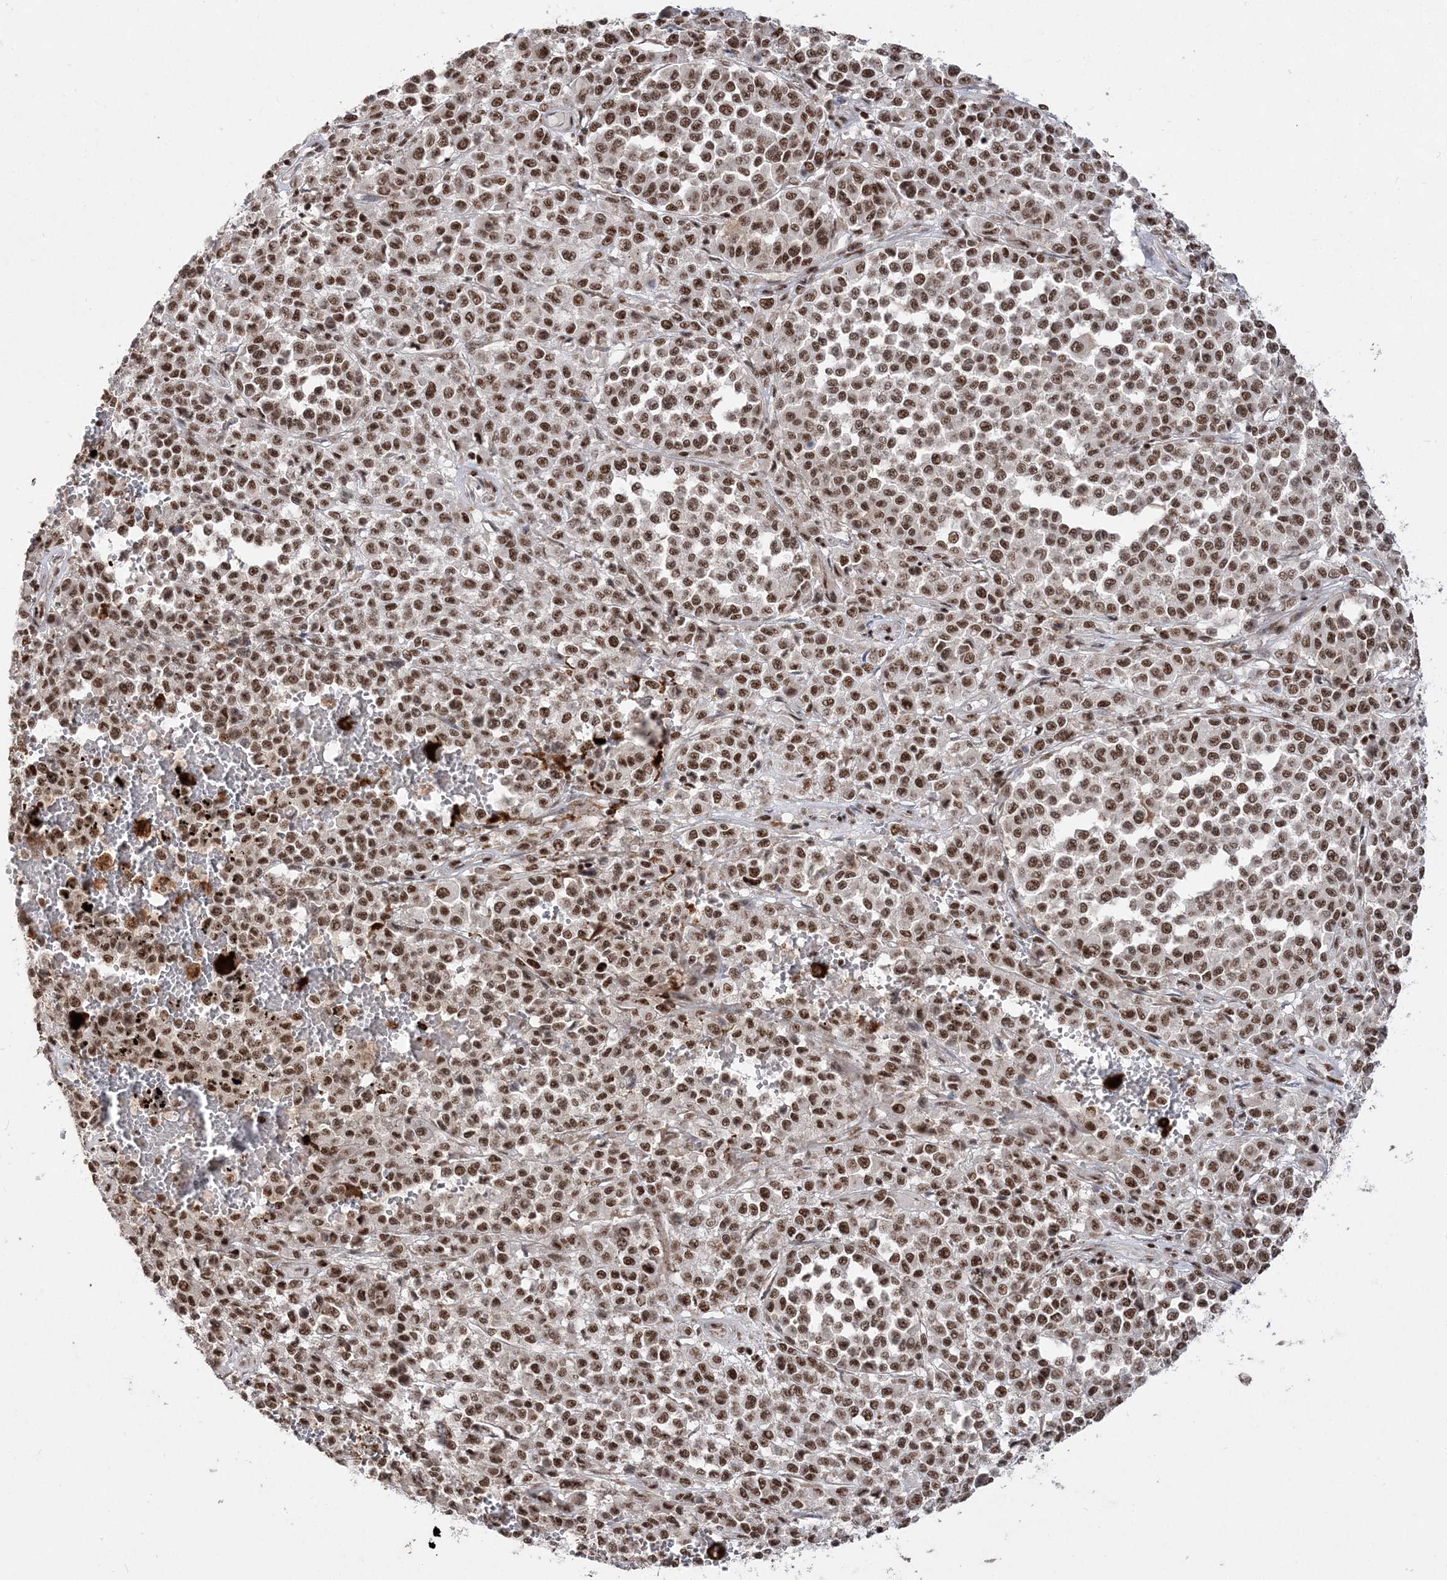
{"staining": {"intensity": "moderate", "quantity": ">75%", "location": "nuclear"}, "tissue": "melanoma", "cell_type": "Tumor cells", "image_type": "cancer", "snomed": [{"axis": "morphology", "description": "Malignant melanoma, Metastatic site"}, {"axis": "topography", "description": "Pancreas"}], "caption": "Brown immunohistochemical staining in human melanoma displays moderate nuclear staining in approximately >75% of tumor cells.", "gene": "RBM17", "patient": {"sex": "female", "age": 30}}